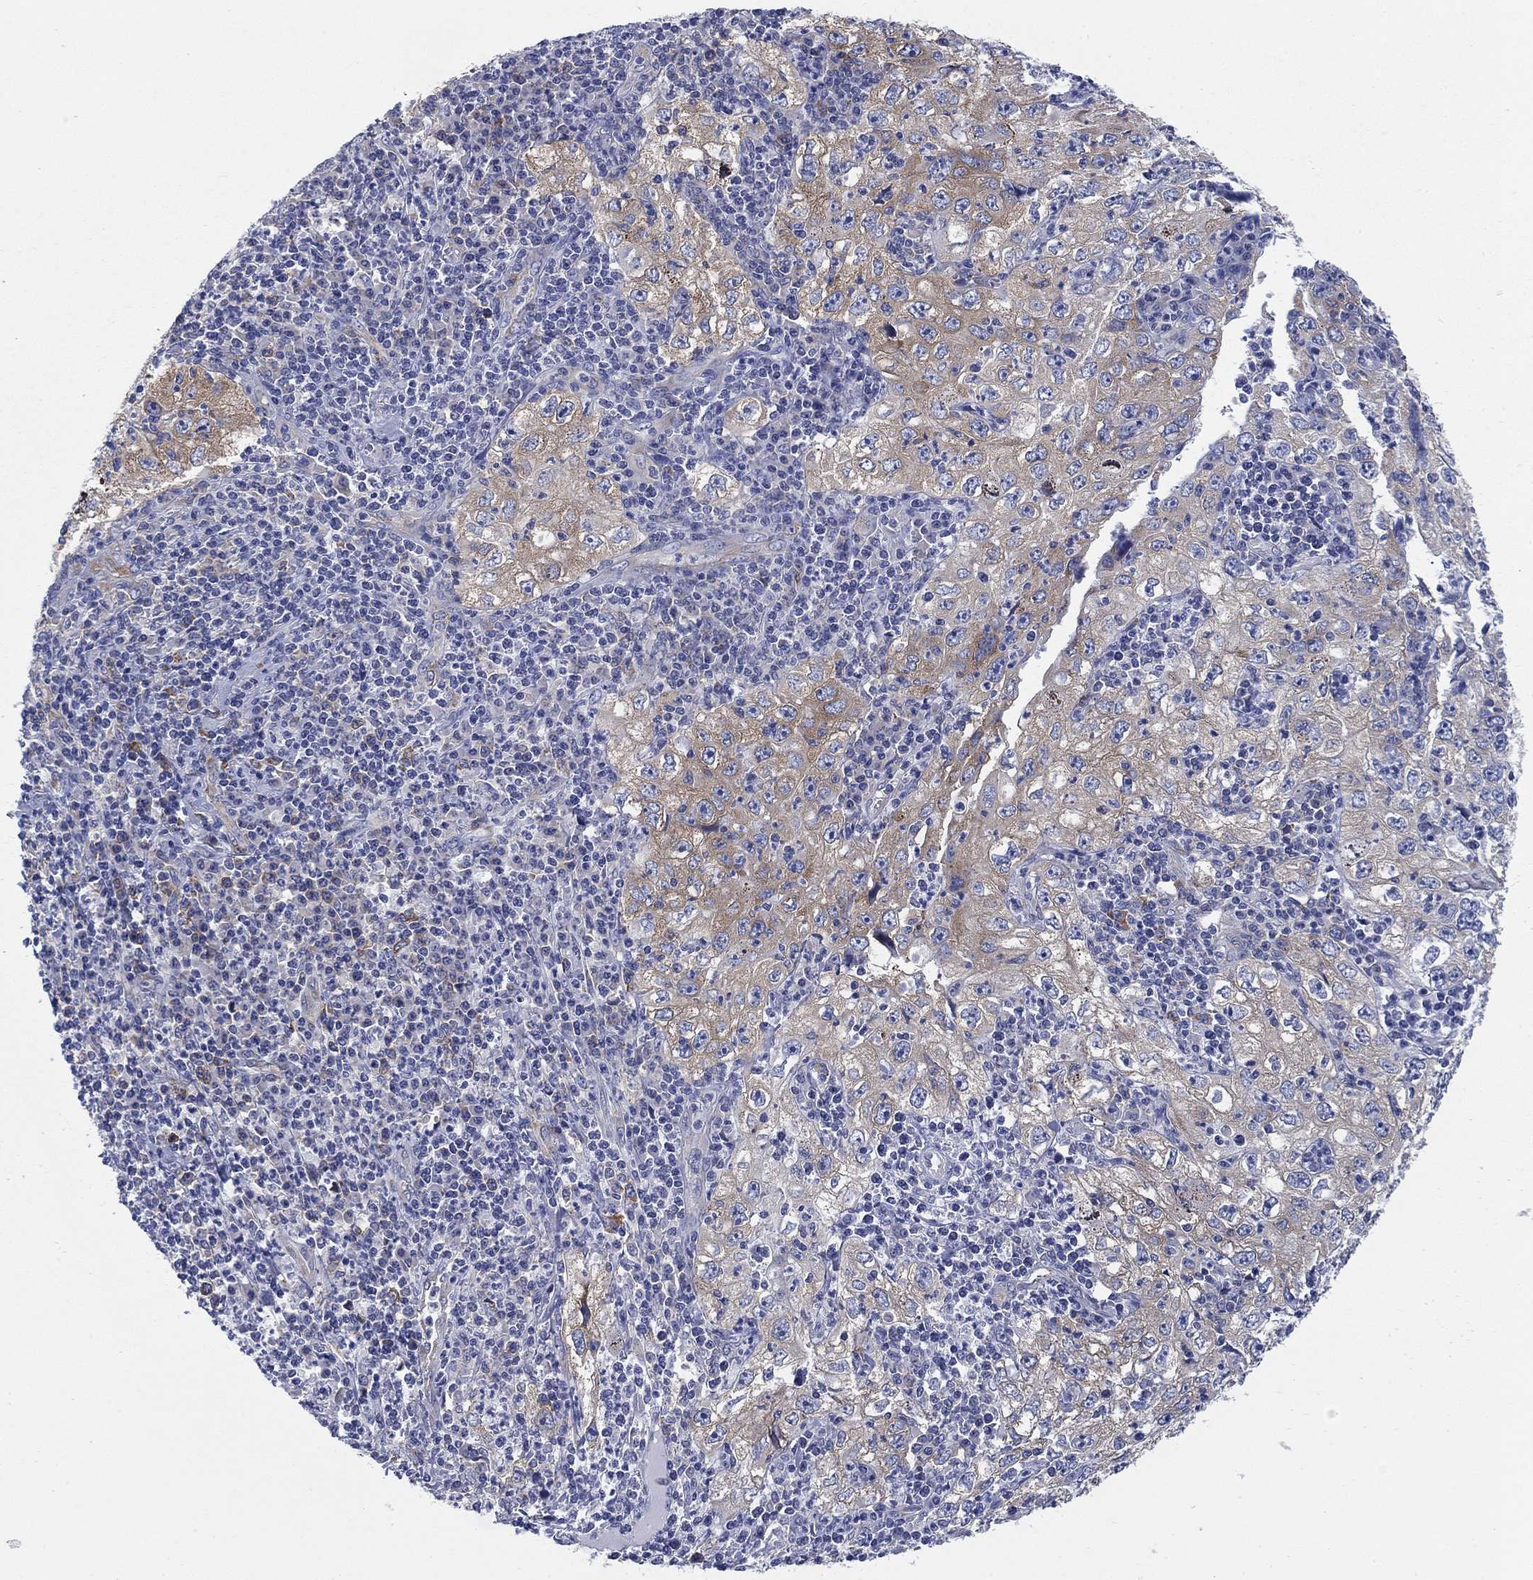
{"staining": {"intensity": "moderate", "quantity": "<25%", "location": "cytoplasmic/membranous"}, "tissue": "cervical cancer", "cell_type": "Tumor cells", "image_type": "cancer", "snomed": [{"axis": "morphology", "description": "Squamous cell carcinoma, NOS"}, {"axis": "topography", "description": "Cervix"}], "caption": "Human cervical squamous cell carcinoma stained with a protein marker shows moderate staining in tumor cells.", "gene": "TMEM59", "patient": {"sex": "female", "age": 24}}